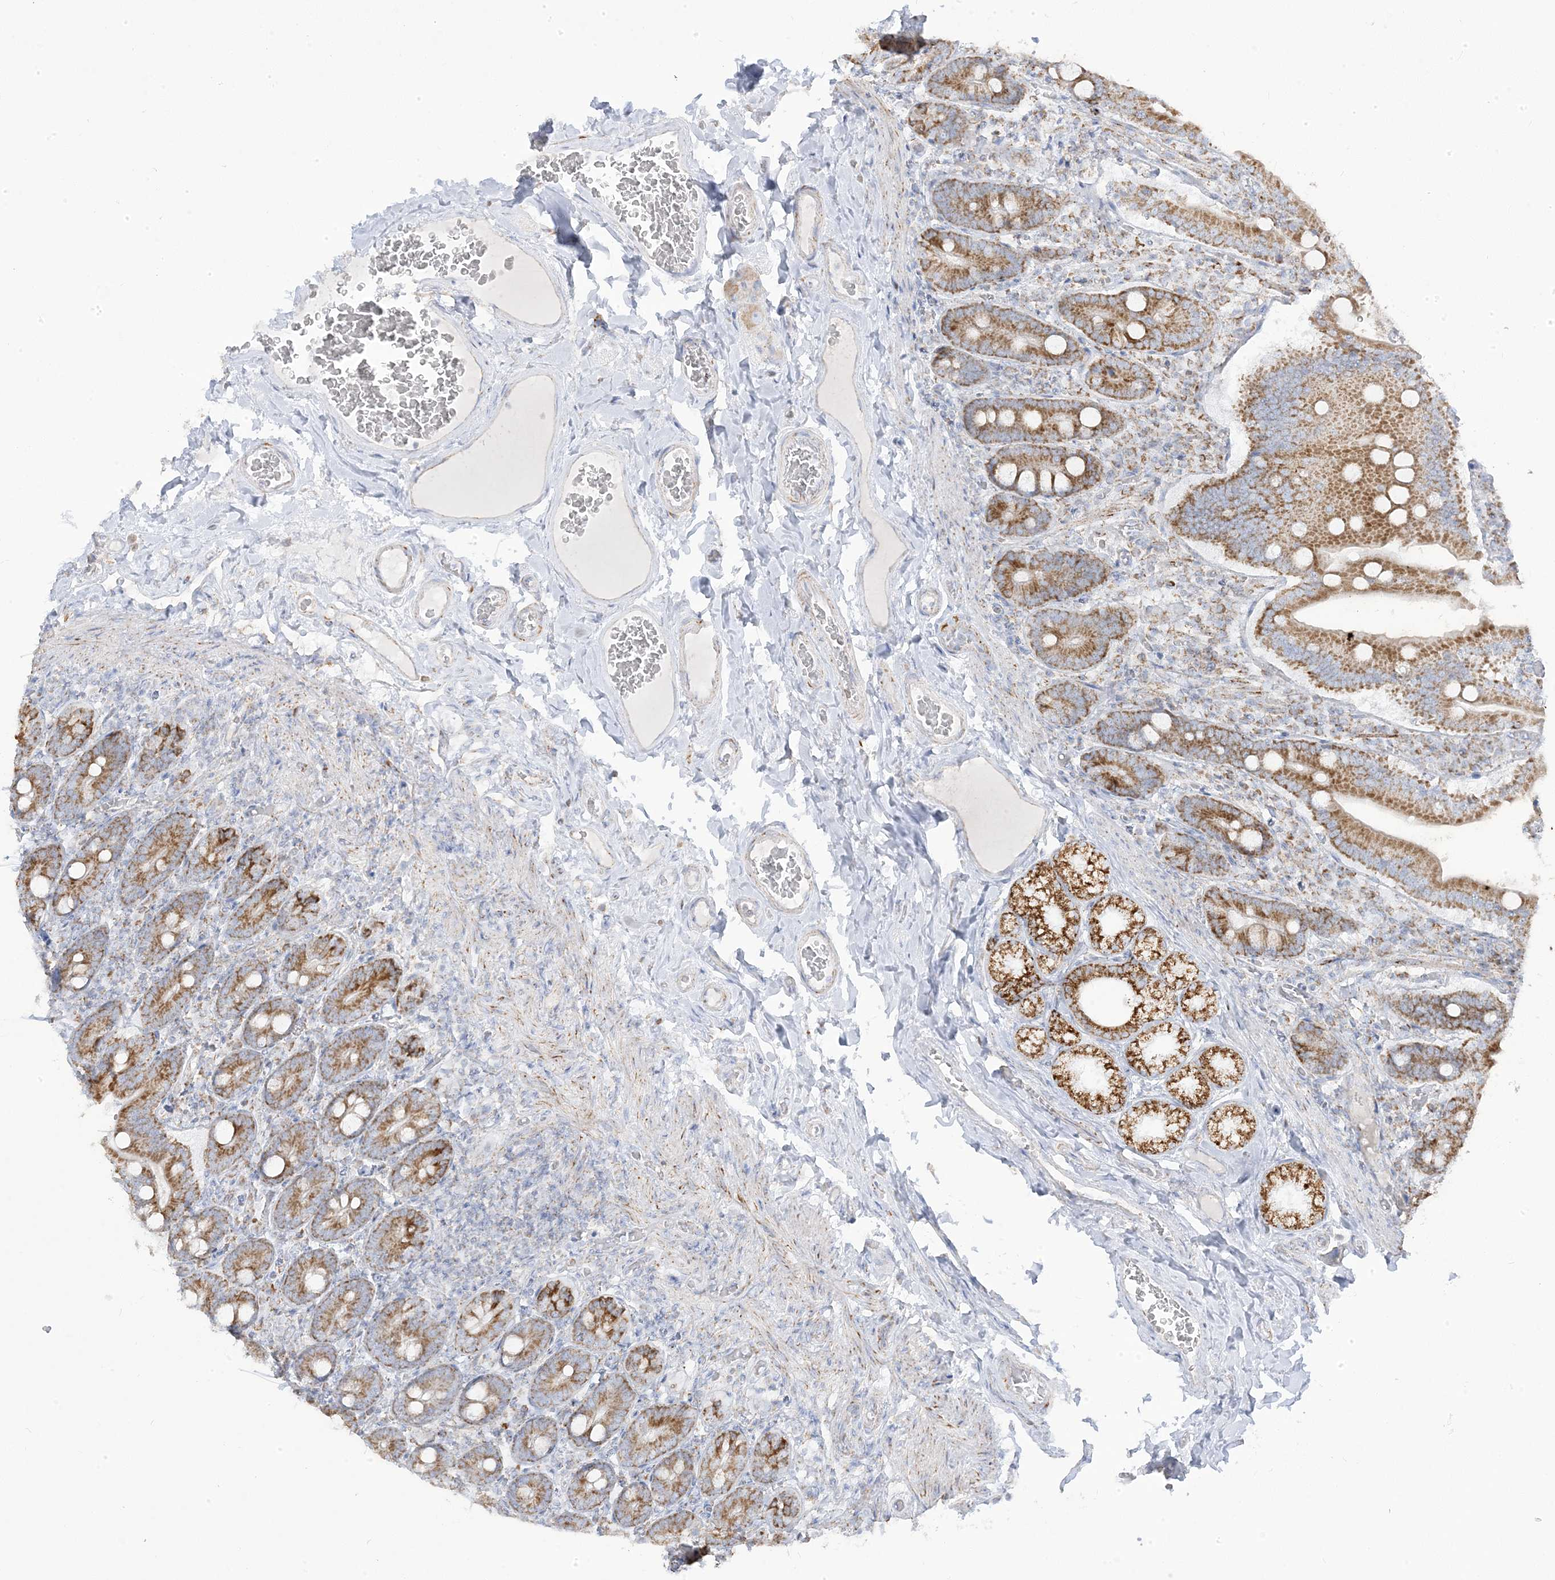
{"staining": {"intensity": "moderate", "quantity": ">75%", "location": "cytoplasmic/membranous"}, "tissue": "duodenum", "cell_type": "Glandular cells", "image_type": "normal", "snomed": [{"axis": "morphology", "description": "Normal tissue, NOS"}, {"axis": "topography", "description": "Duodenum"}], "caption": "Approximately >75% of glandular cells in benign human duodenum demonstrate moderate cytoplasmic/membranous protein expression as visualized by brown immunohistochemical staining.", "gene": "PCCB", "patient": {"sex": "female", "age": 62}}